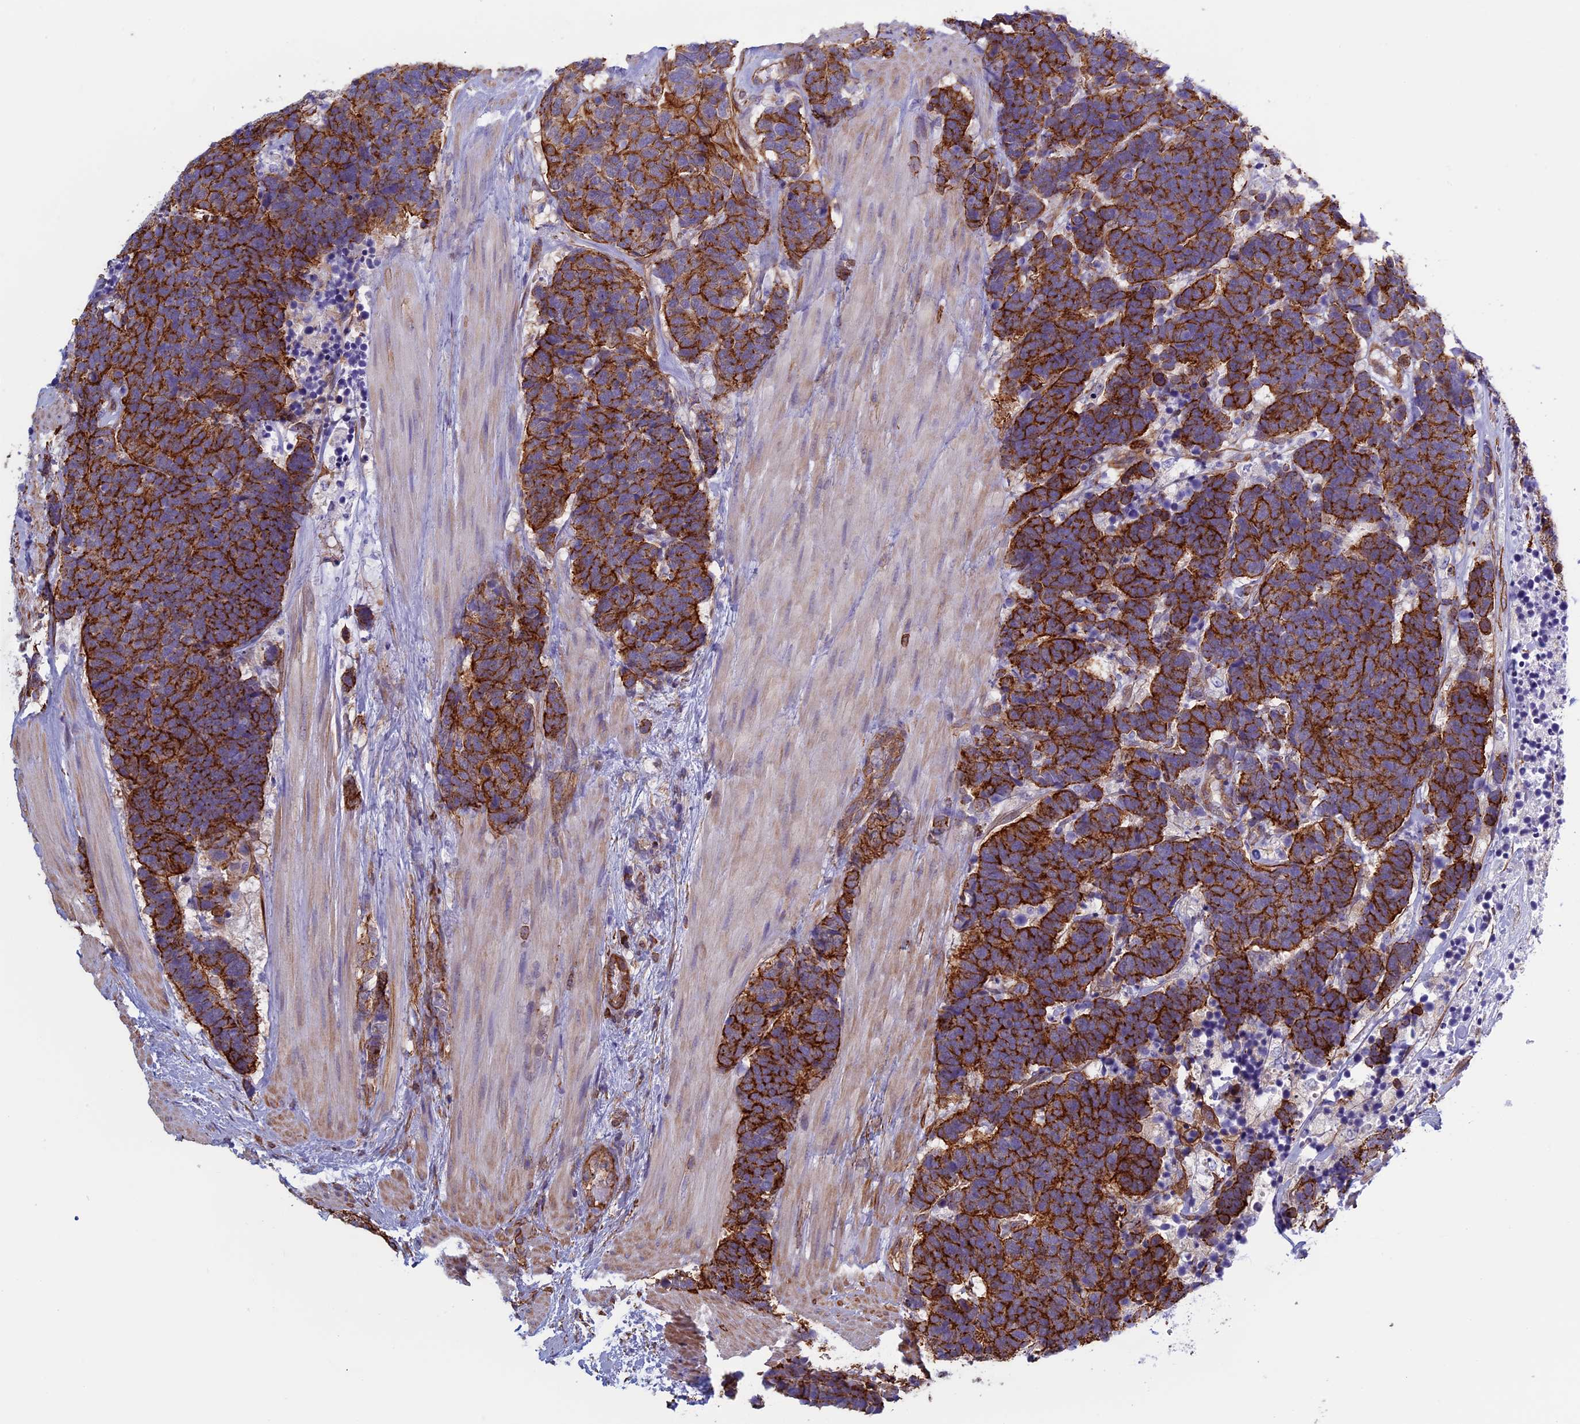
{"staining": {"intensity": "strong", "quantity": ">75%", "location": "cytoplasmic/membranous"}, "tissue": "carcinoid", "cell_type": "Tumor cells", "image_type": "cancer", "snomed": [{"axis": "morphology", "description": "Carcinoma, NOS"}, {"axis": "morphology", "description": "Carcinoid, malignant, NOS"}, {"axis": "topography", "description": "Urinary bladder"}], "caption": "An image showing strong cytoplasmic/membranous positivity in about >75% of tumor cells in carcinoid, as visualized by brown immunohistochemical staining.", "gene": "ANGPTL2", "patient": {"sex": "male", "age": 57}}